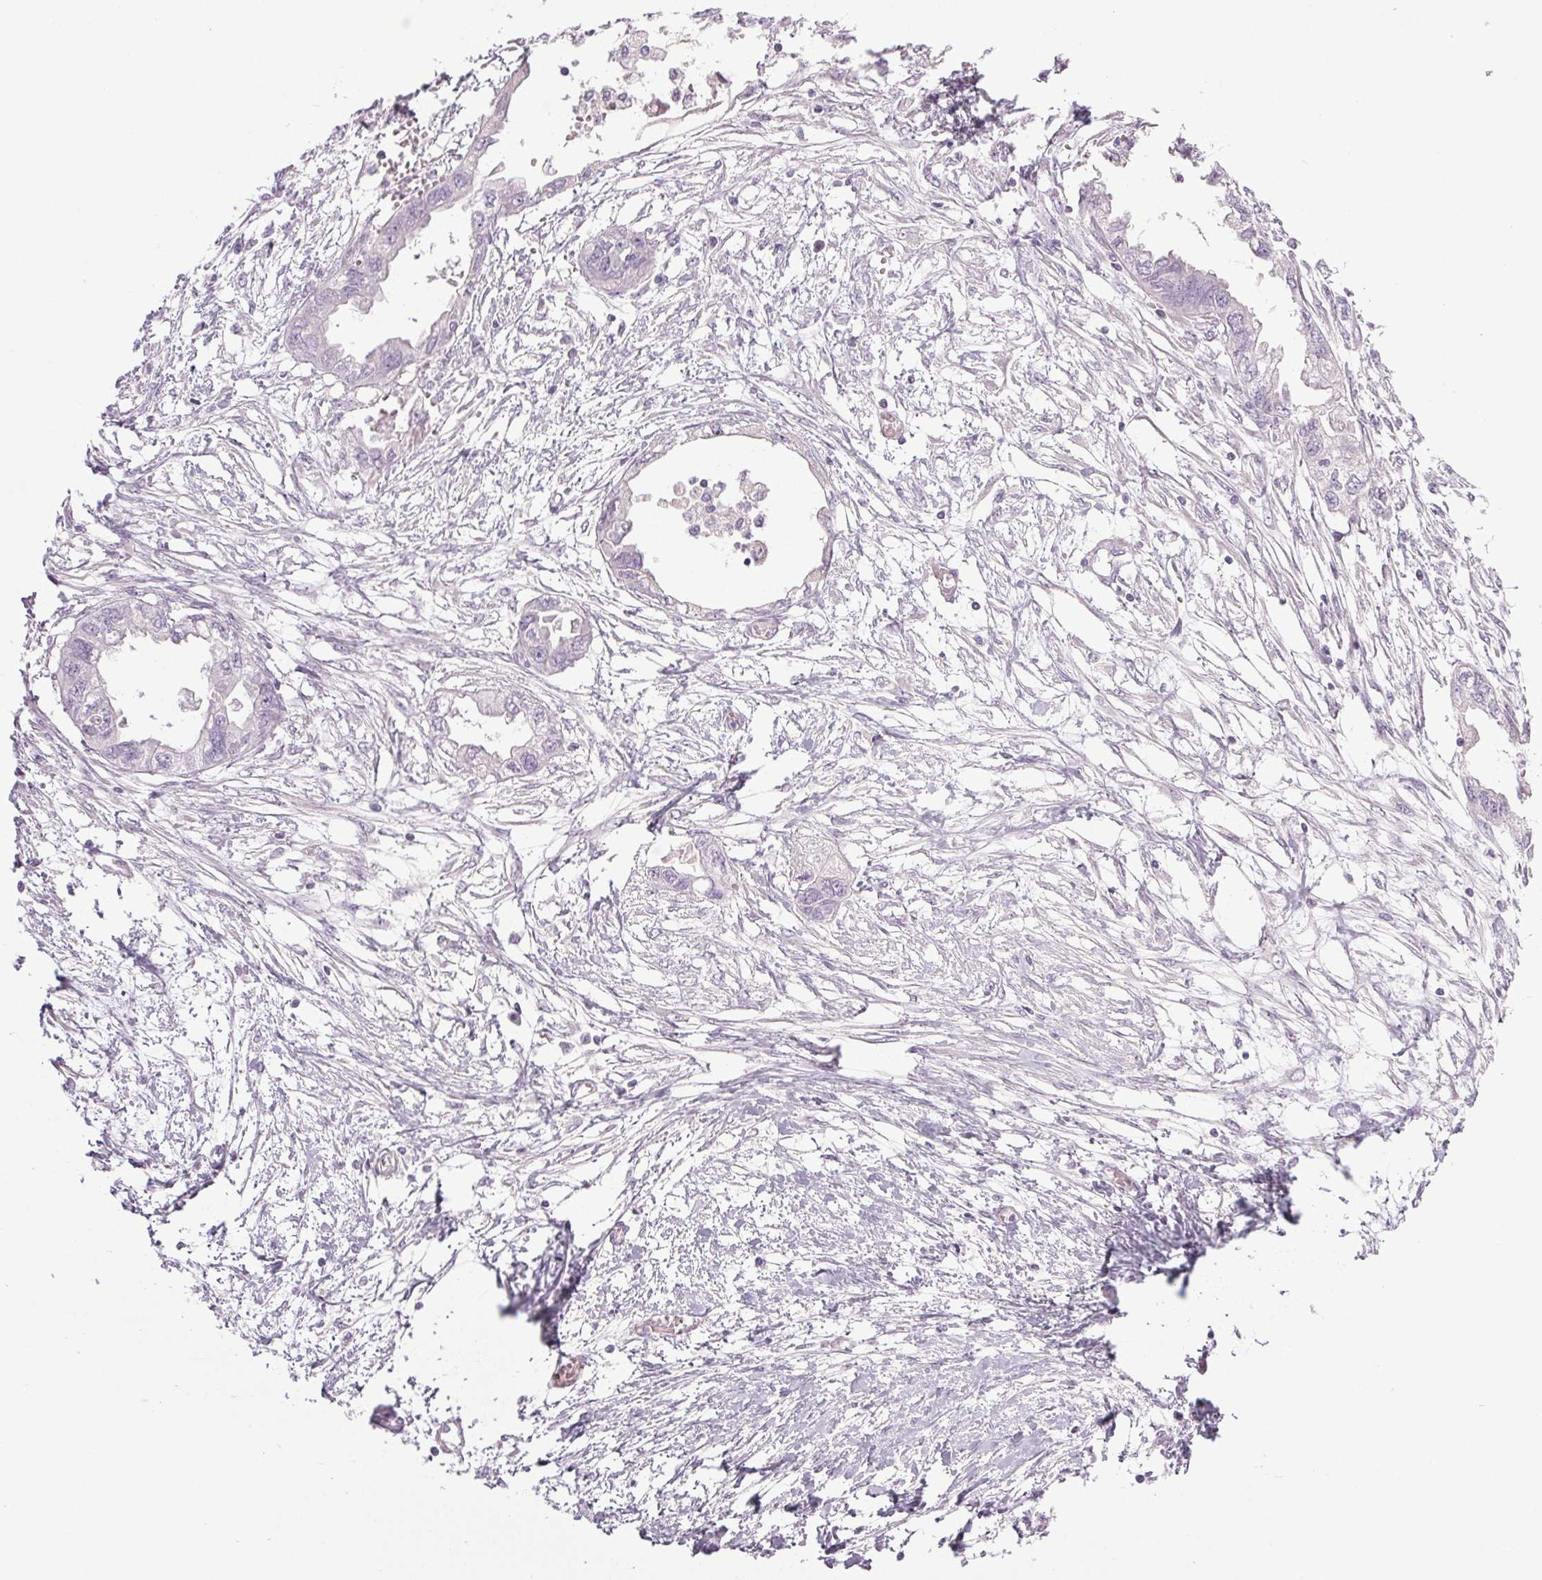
{"staining": {"intensity": "negative", "quantity": "none", "location": "none"}, "tissue": "endometrial cancer", "cell_type": "Tumor cells", "image_type": "cancer", "snomed": [{"axis": "morphology", "description": "Adenocarcinoma, NOS"}, {"axis": "morphology", "description": "Adenocarcinoma, metastatic, NOS"}, {"axis": "topography", "description": "Adipose tissue"}, {"axis": "topography", "description": "Endometrium"}], "caption": "A high-resolution image shows IHC staining of endometrial metastatic adenocarcinoma, which shows no significant expression in tumor cells.", "gene": "COL7A1", "patient": {"sex": "female", "age": 67}}